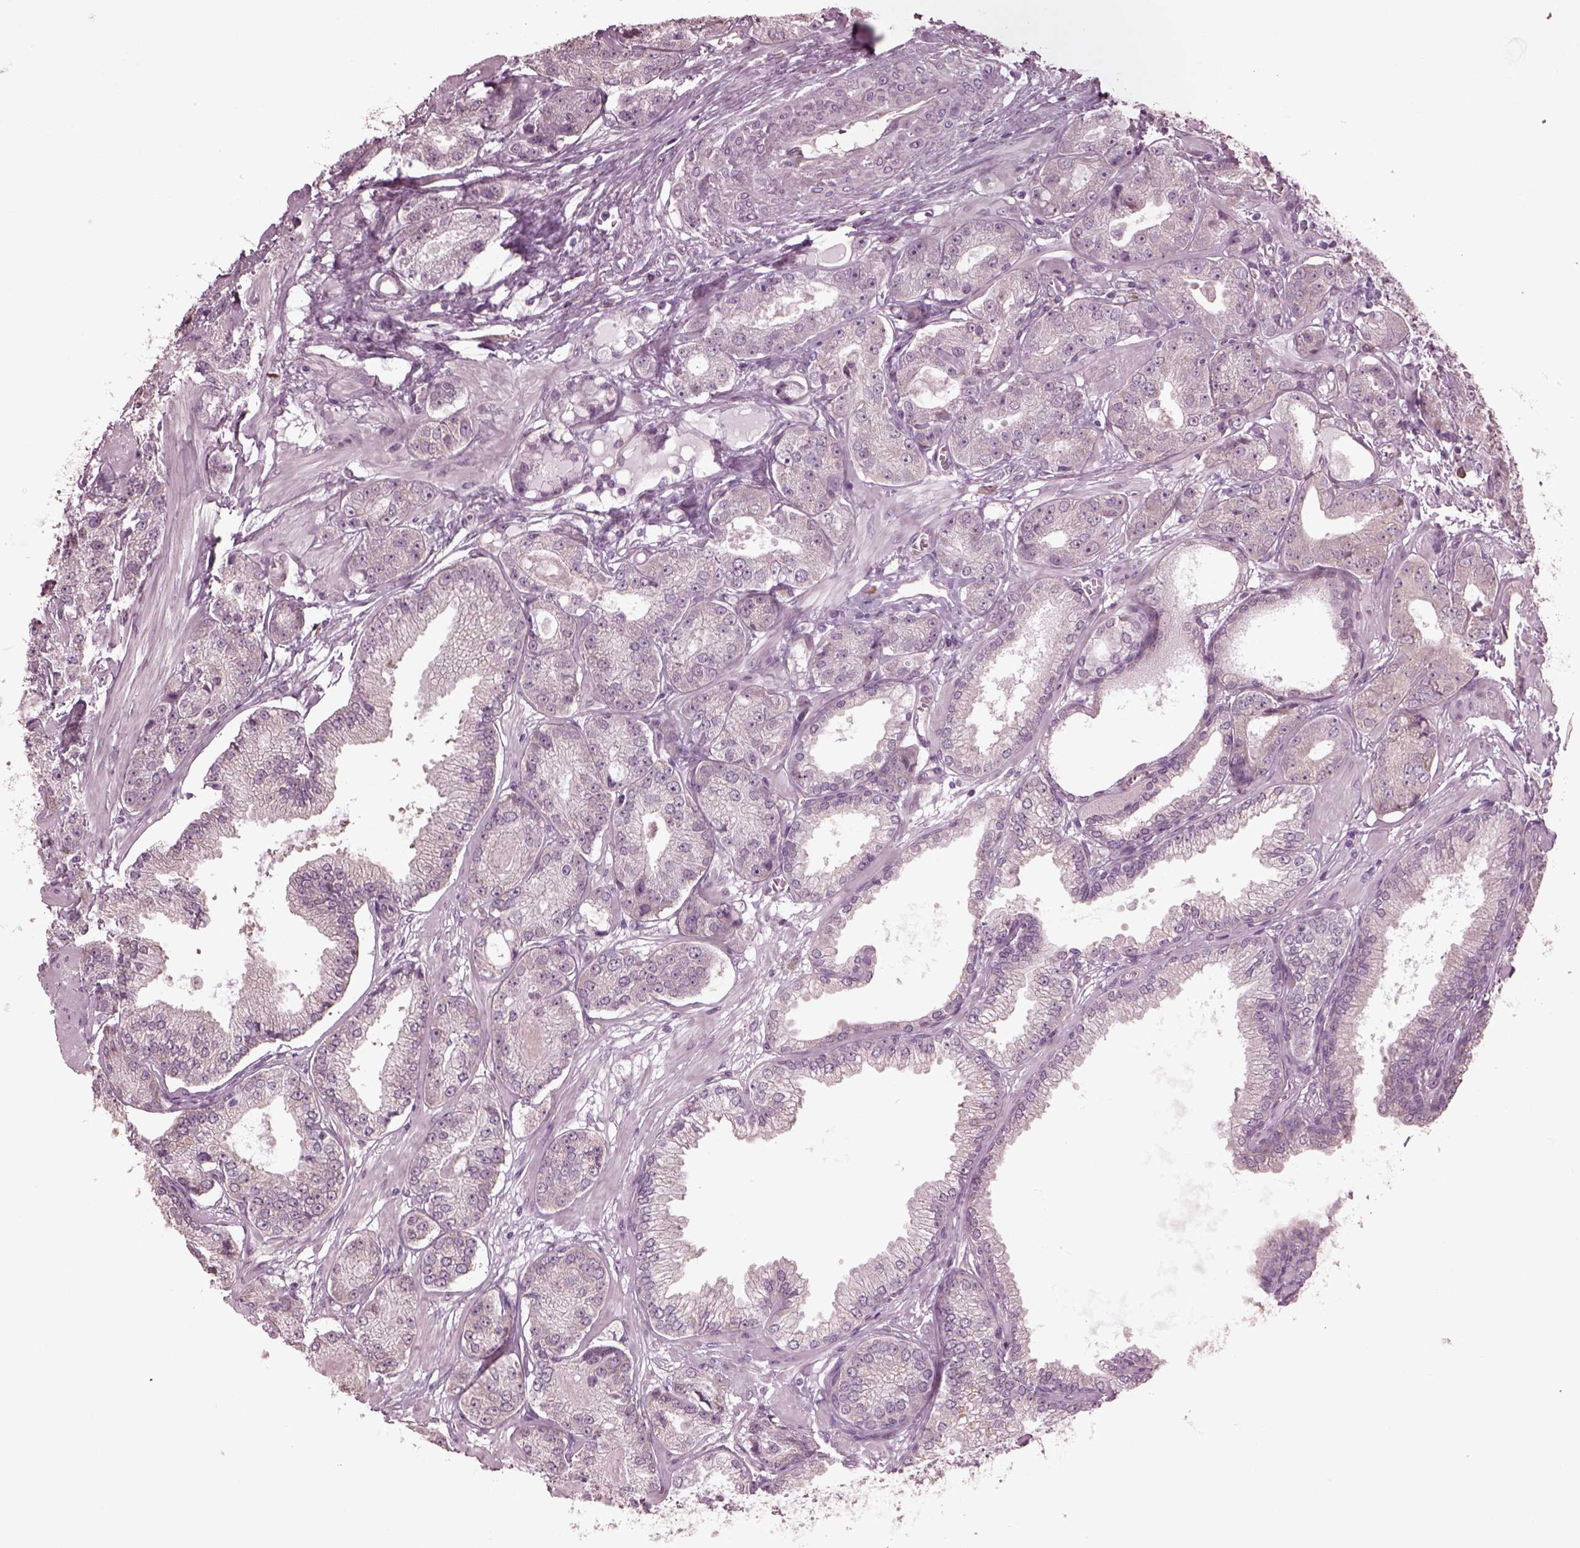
{"staining": {"intensity": "negative", "quantity": "none", "location": "none"}, "tissue": "prostate cancer", "cell_type": "Tumor cells", "image_type": "cancer", "snomed": [{"axis": "morphology", "description": "Adenocarcinoma, NOS"}, {"axis": "topography", "description": "Prostate"}], "caption": "Tumor cells are negative for protein expression in human prostate adenocarcinoma. Brightfield microscopy of immunohistochemistry stained with DAB (3,3'-diaminobenzidine) (brown) and hematoxylin (blue), captured at high magnification.", "gene": "CABP5", "patient": {"sex": "male", "age": 64}}